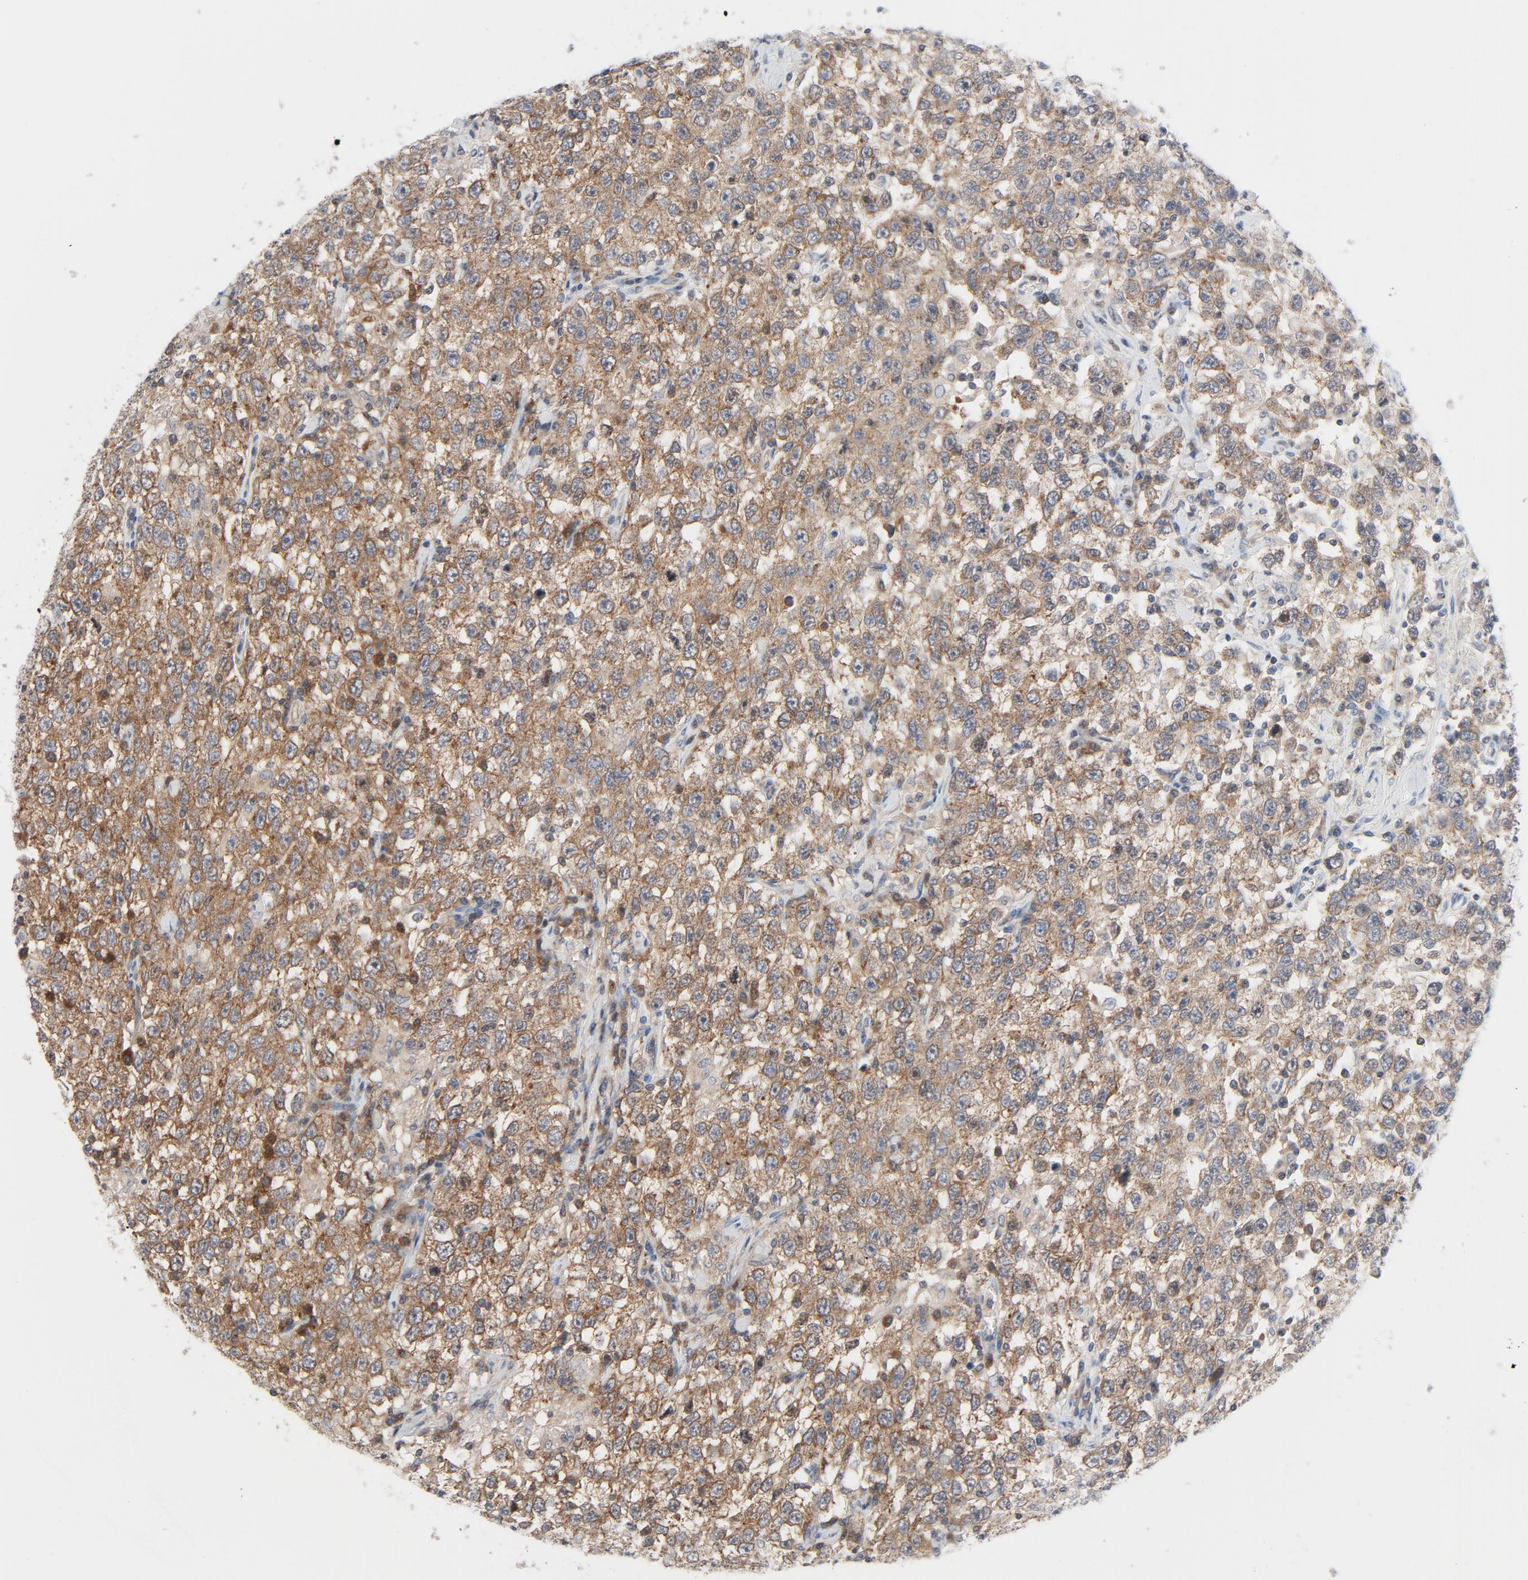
{"staining": {"intensity": "moderate", "quantity": ">75%", "location": "cytoplasmic/membranous"}, "tissue": "testis cancer", "cell_type": "Tumor cells", "image_type": "cancer", "snomed": [{"axis": "morphology", "description": "Seminoma, NOS"}, {"axis": "topography", "description": "Testis"}], "caption": "Testis cancer (seminoma) tissue displays moderate cytoplasmic/membranous staining in about >75% of tumor cells", "gene": "TSG101", "patient": {"sex": "male", "age": 41}}